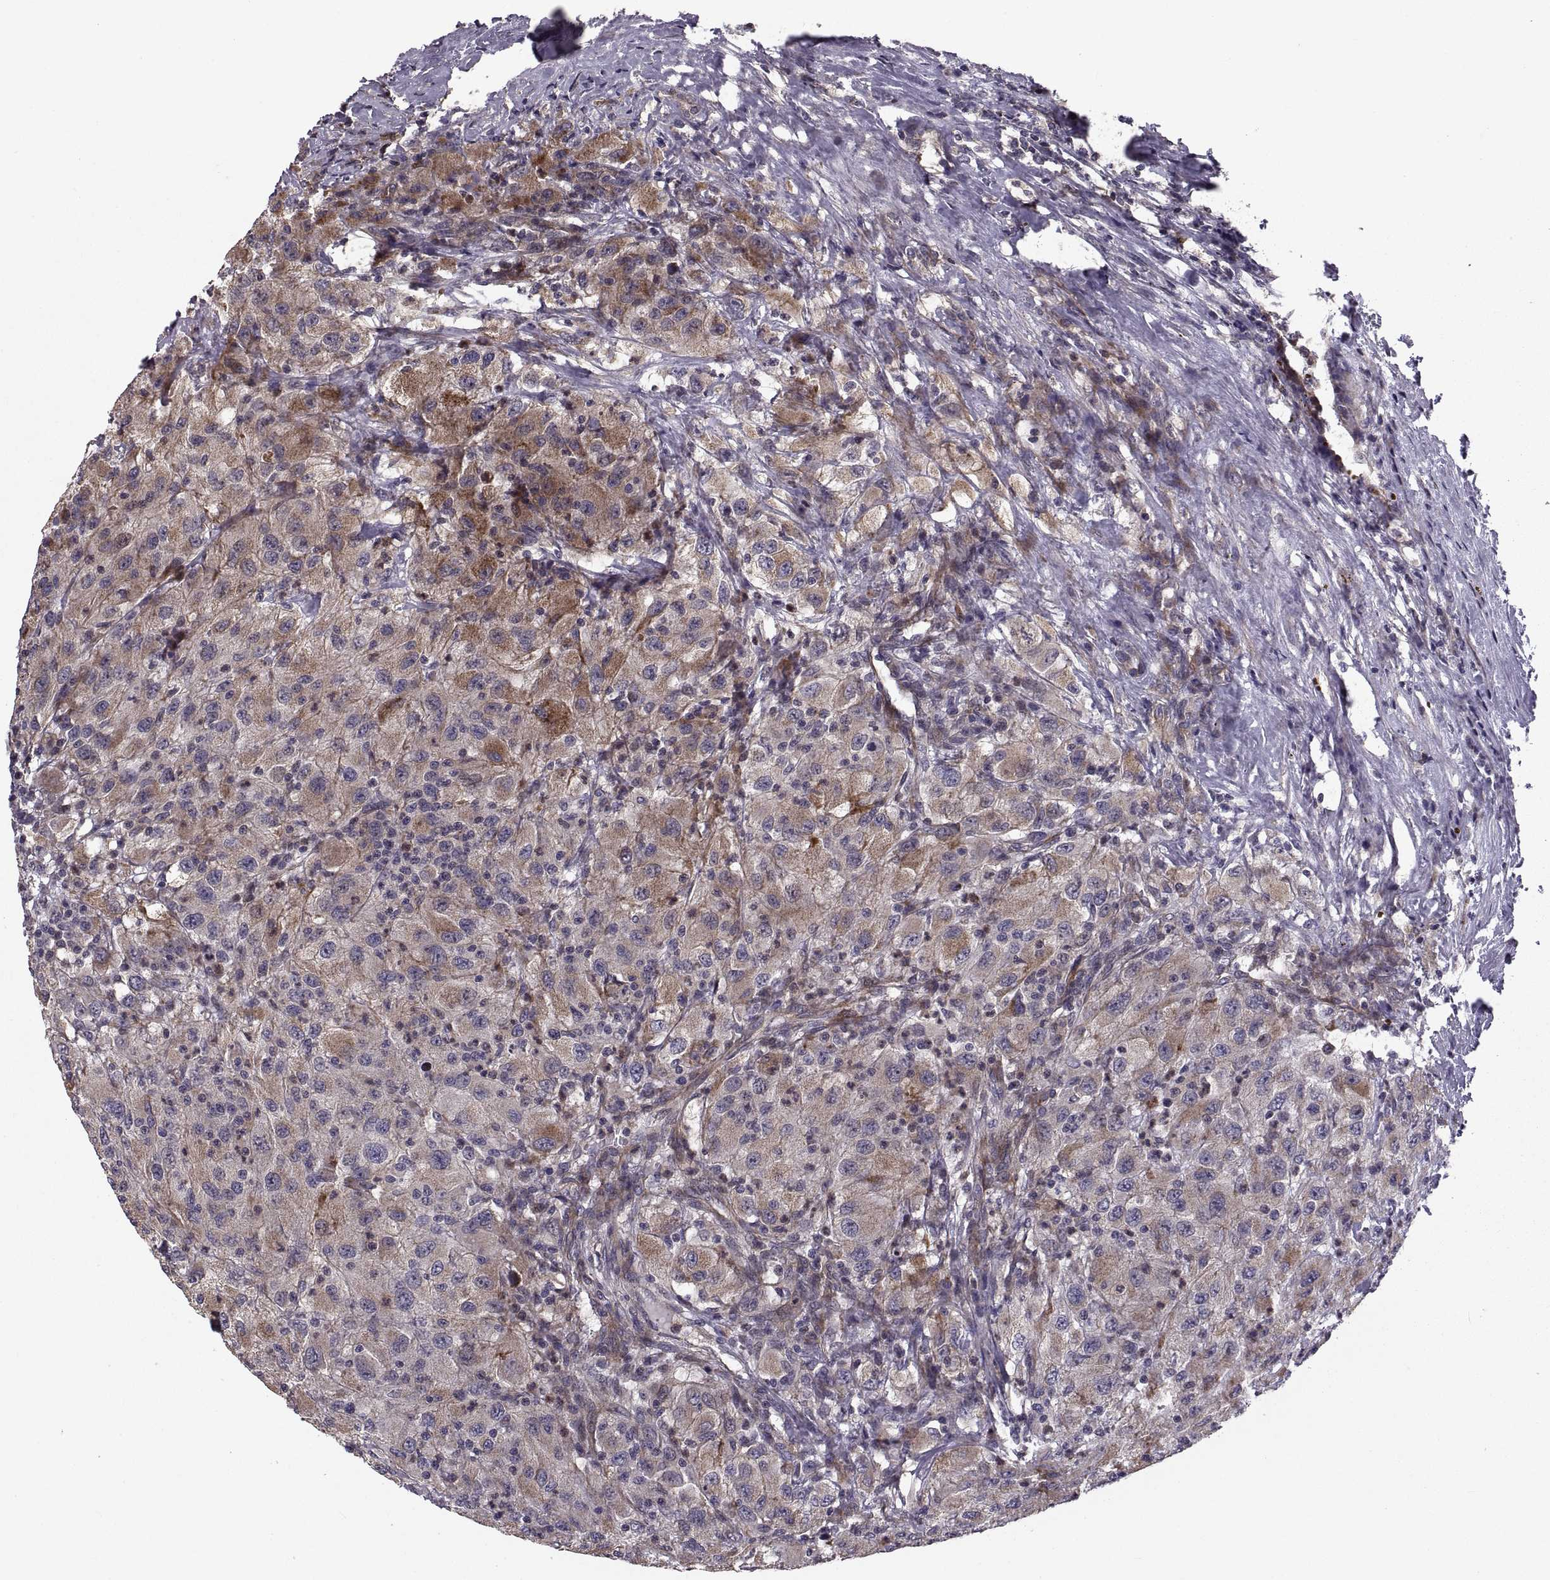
{"staining": {"intensity": "moderate", "quantity": "25%-75%", "location": "cytoplasmic/membranous"}, "tissue": "renal cancer", "cell_type": "Tumor cells", "image_type": "cancer", "snomed": [{"axis": "morphology", "description": "Adenocarcinoma, NOS"}, {"axis": "topography", "description": "Kidney"}], "caption": "A medium amount of moderate cytoplasmic/membranous staining is identified in about 25%-75% of tumor cells in renal cancer tissue.", "gene": "PMM2", "patient": {"sex": "female", "age": 67}}